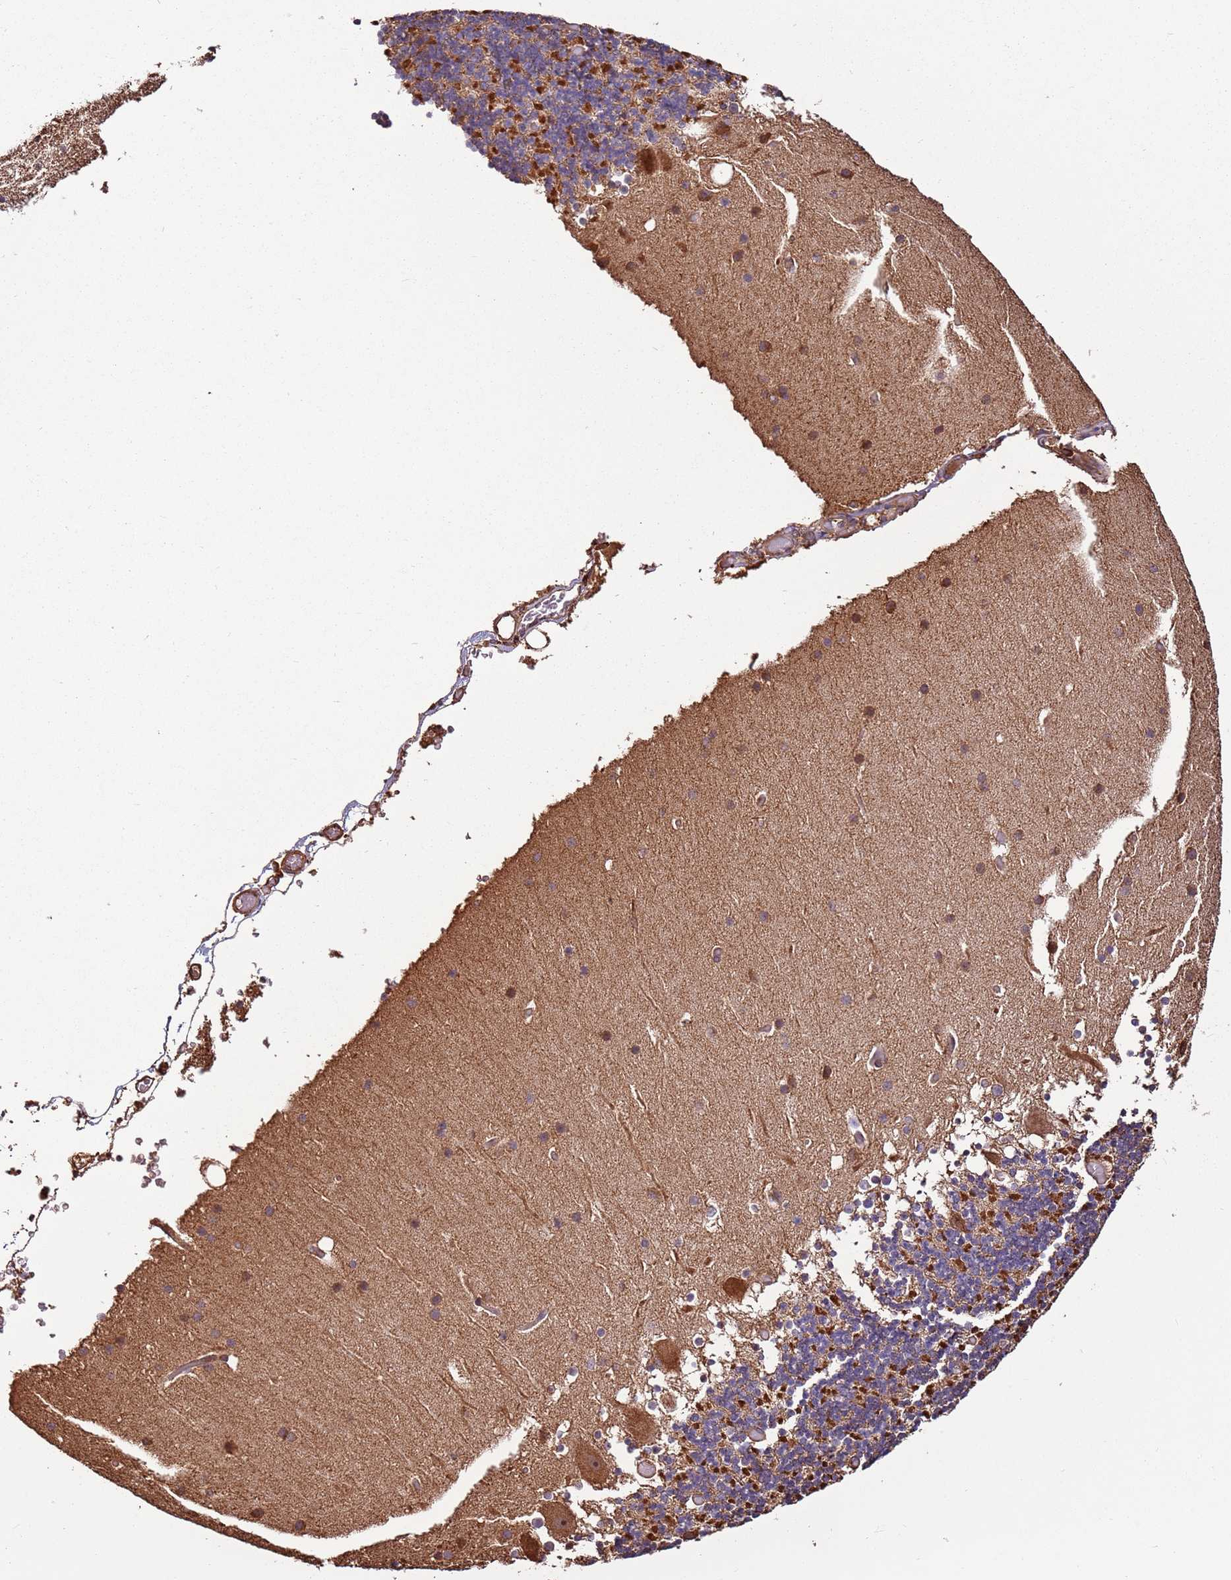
{"staining": {"intensity": "moderate", "quantity": "<25%", "location": "cytoplasmic/membranous"}, "tissue": "cerebellum", "cell_type": "Cells in granular layer", "image_type": "normal", "snomed": [{"axis": "morphology", "description": "Normal tissue, NOS"}, {"axis": "topography", "description": "Cerebellum"}], "caption": "A brown stain highlights moderate cytoplasmic/membranous expression of a protein in cells in granular layer of benign cerebellum.", "gene": "ACVR2A", "patient": {"sex": "male", "age": 57}}